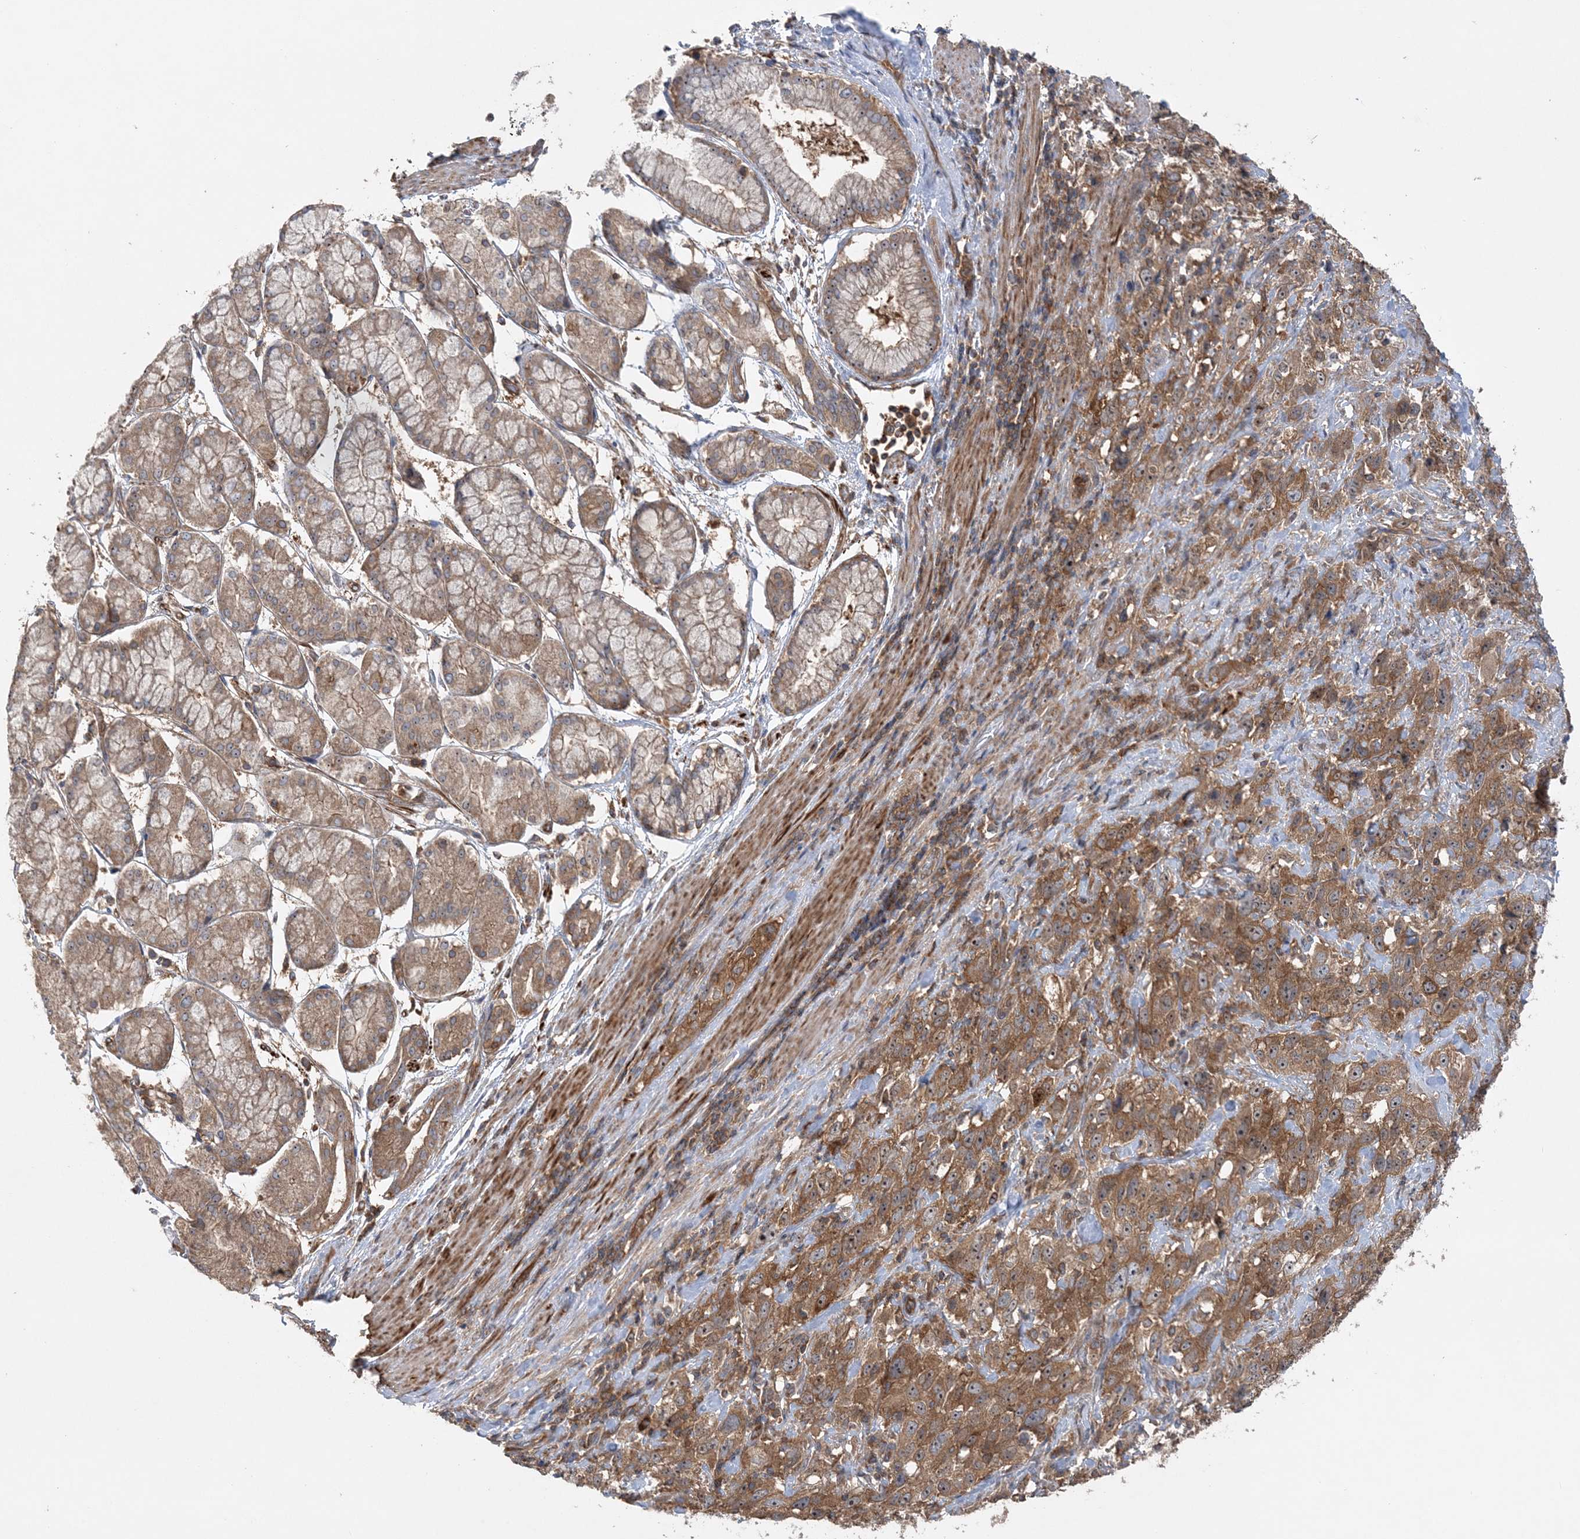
{"staining": {"intensity": "moderate", "quantity": ">75%", "location": "cytoplasmic/membranous"}, "tissue": "stomach cancer", "cell_type": "Tumor cells", "image_type": "cancer", "snomed": [{"axis": "morphology", "description": "Normal tissue, NOS"}, {"axis": "morphology", "description": "Adenocarcinoma, NOS"}, {"axis": "topography", "description": "Lymph node"}, {"axis": "topography", "description": "Stomach"}], "caption": "This histopathology image reveals IHC staining of stomach cancer (adenocarcinoma), with medium moderate cytoplasmic/membranous expression in about >75% of tumor cells.", "gene": "ACAP2", "patient": {"sex": "male", "age": 48}}